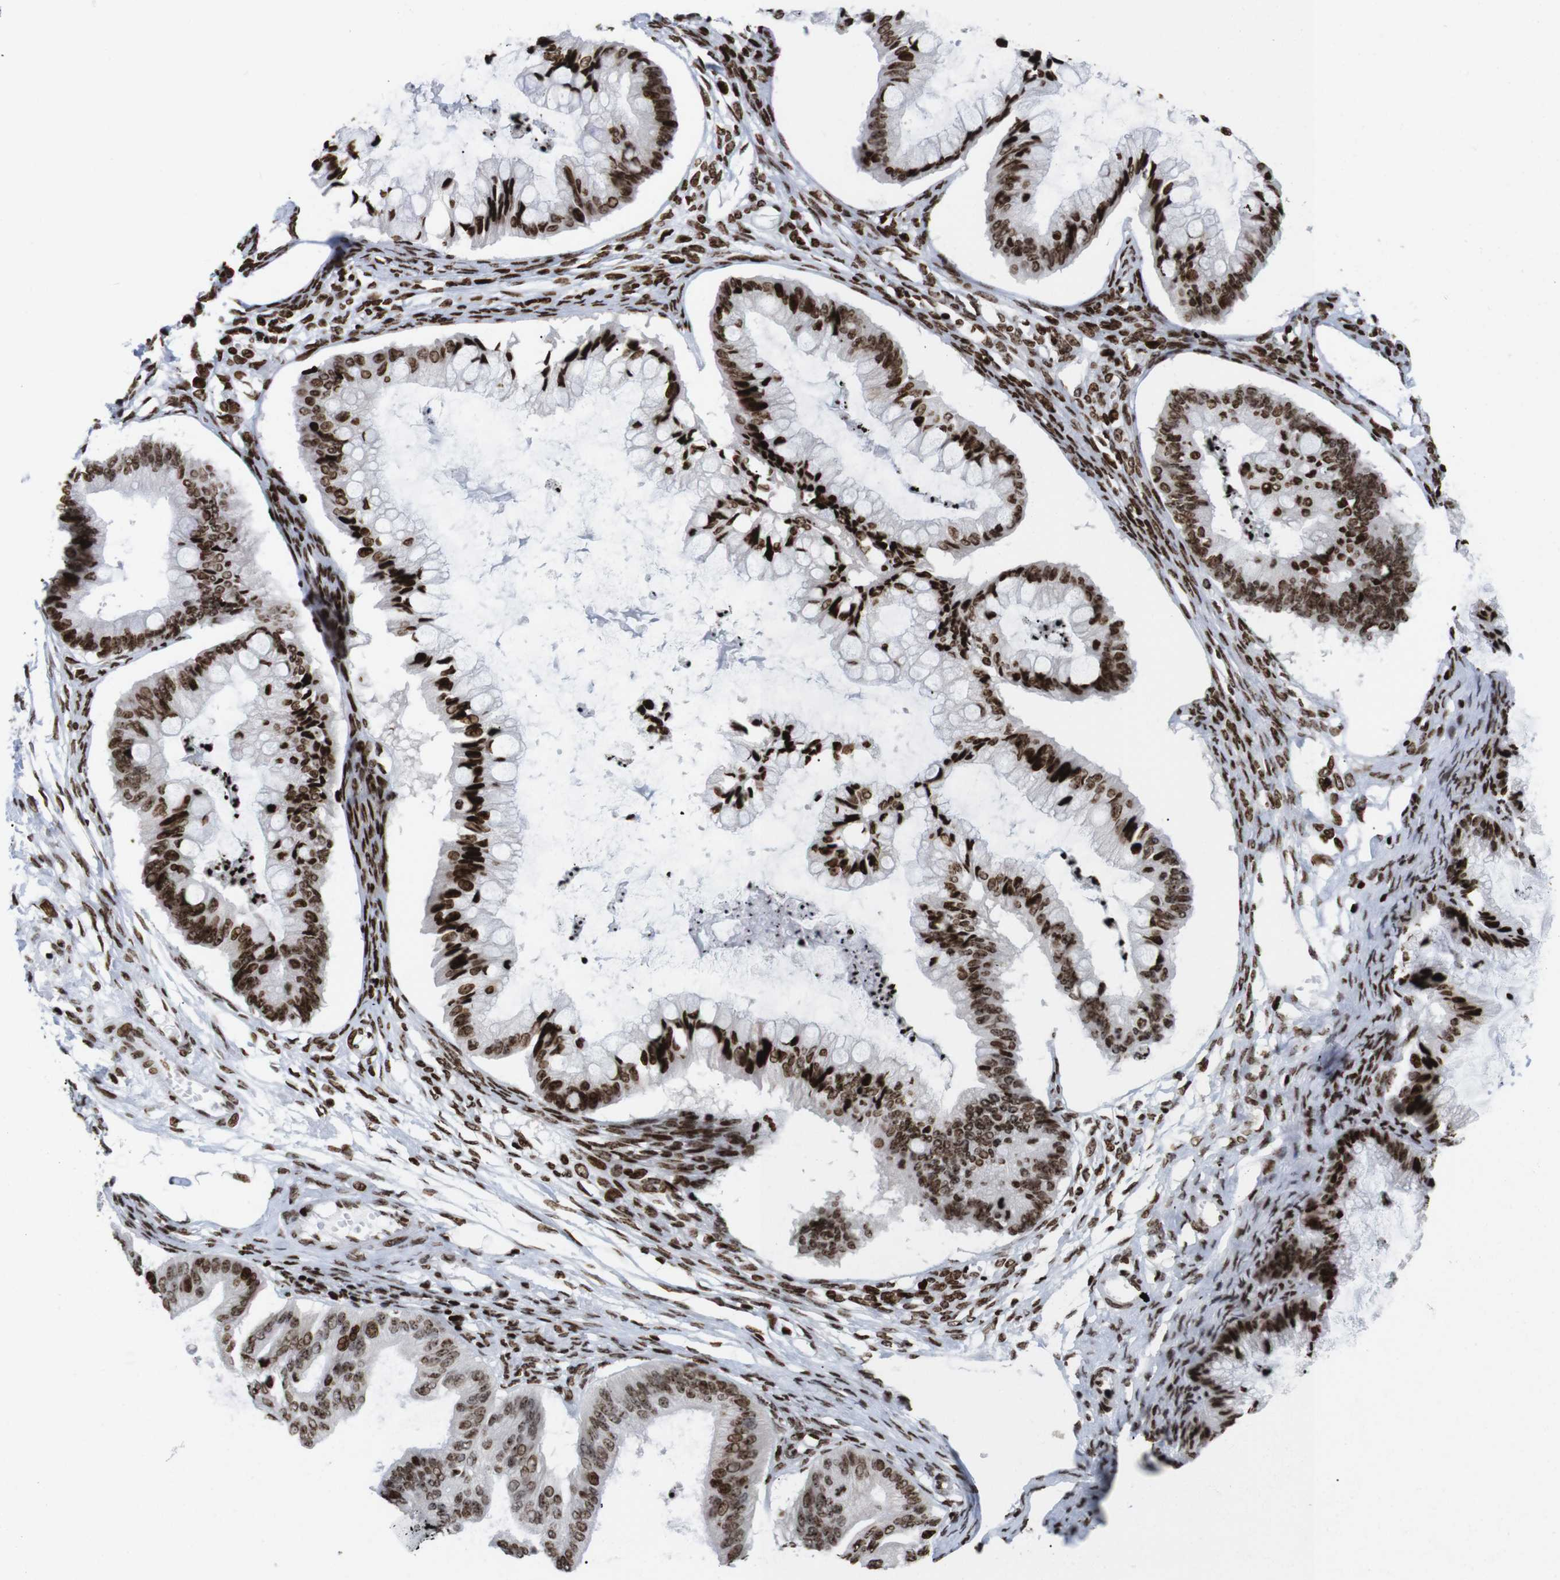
{"staining": {"intensity": "strong", "quantity": ">75%", "location": "nuclear"}, "tissue": "ovarian cancer", "cell_type": "Tumor cells", "image_type": "cancer", "snomed": [{"axis": "morphology", "description": "Cystadenocarcinoma, mucinous, NOS"}, {"axis": "topography", "description": "Ovary"}], "caption": "Human ovarian mucinous cystadenocarcinoma stained with a protein marker demonstrates strong staining in tumor cells.", "gene": "H1-4", "patient": {"sex": "female", "age": 57}}